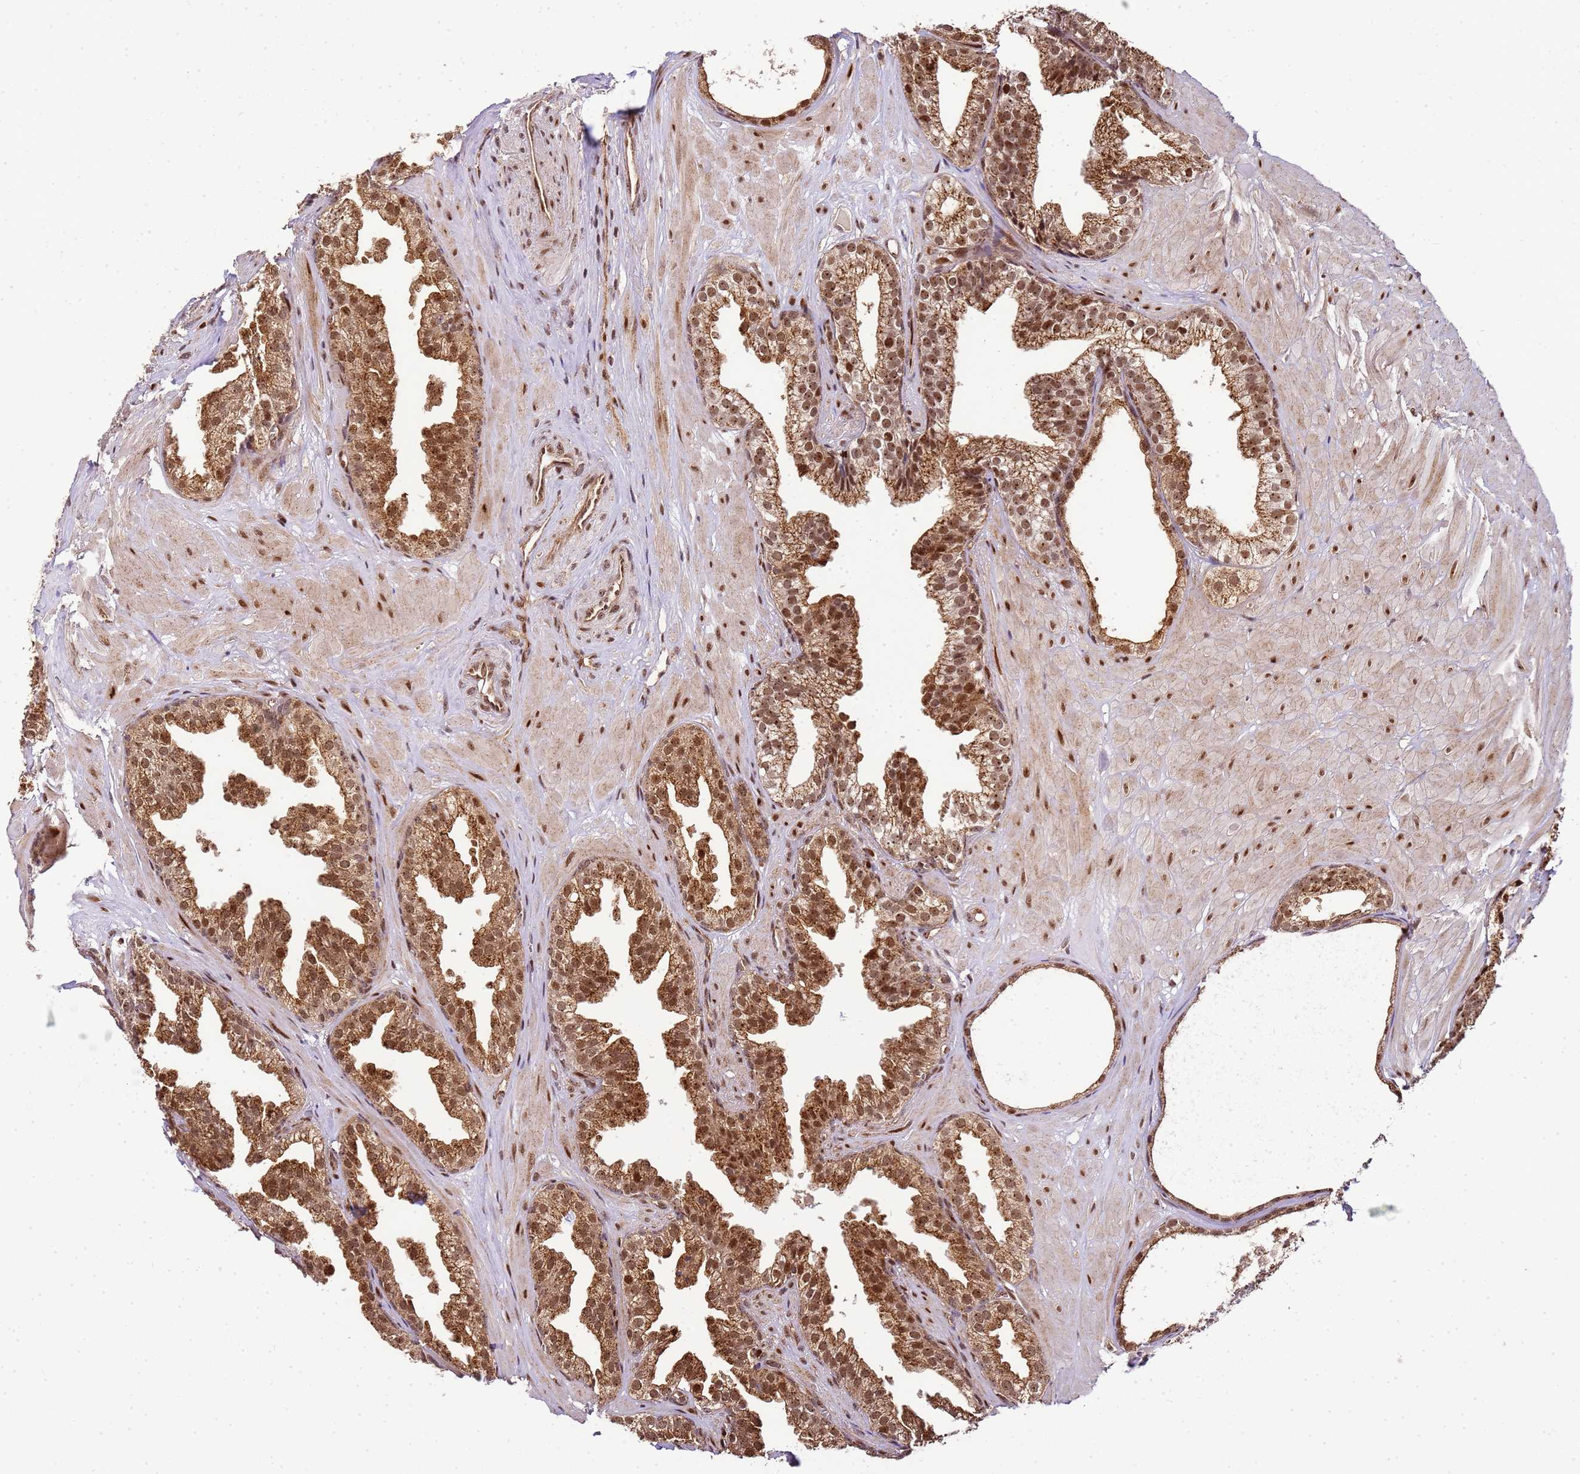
{"staining": {"intensity": "strong", "quantity": ">75%", "location": "cytoplasmic/membranous,nuclear"}, "tissue": "prostate", "cell_type": "Glandular cells", "image_type": "normal", "snomed": [{"axis": "morphology", "description": "Normal tissue, NOS"}, {"axis": "topography", "description": "Prostate"}, {"axis": "topography", "description": "Peripheral nerve tissue"}], "caption": "Approximately >75% of glandular cells in normal human prostate display strong cytoplasmic/membranous,nuclear protein positivity as visualized by brown immunohistochemical staining.", "gene": "PEX14", "patient": {"sex": "male", "age": 55}}